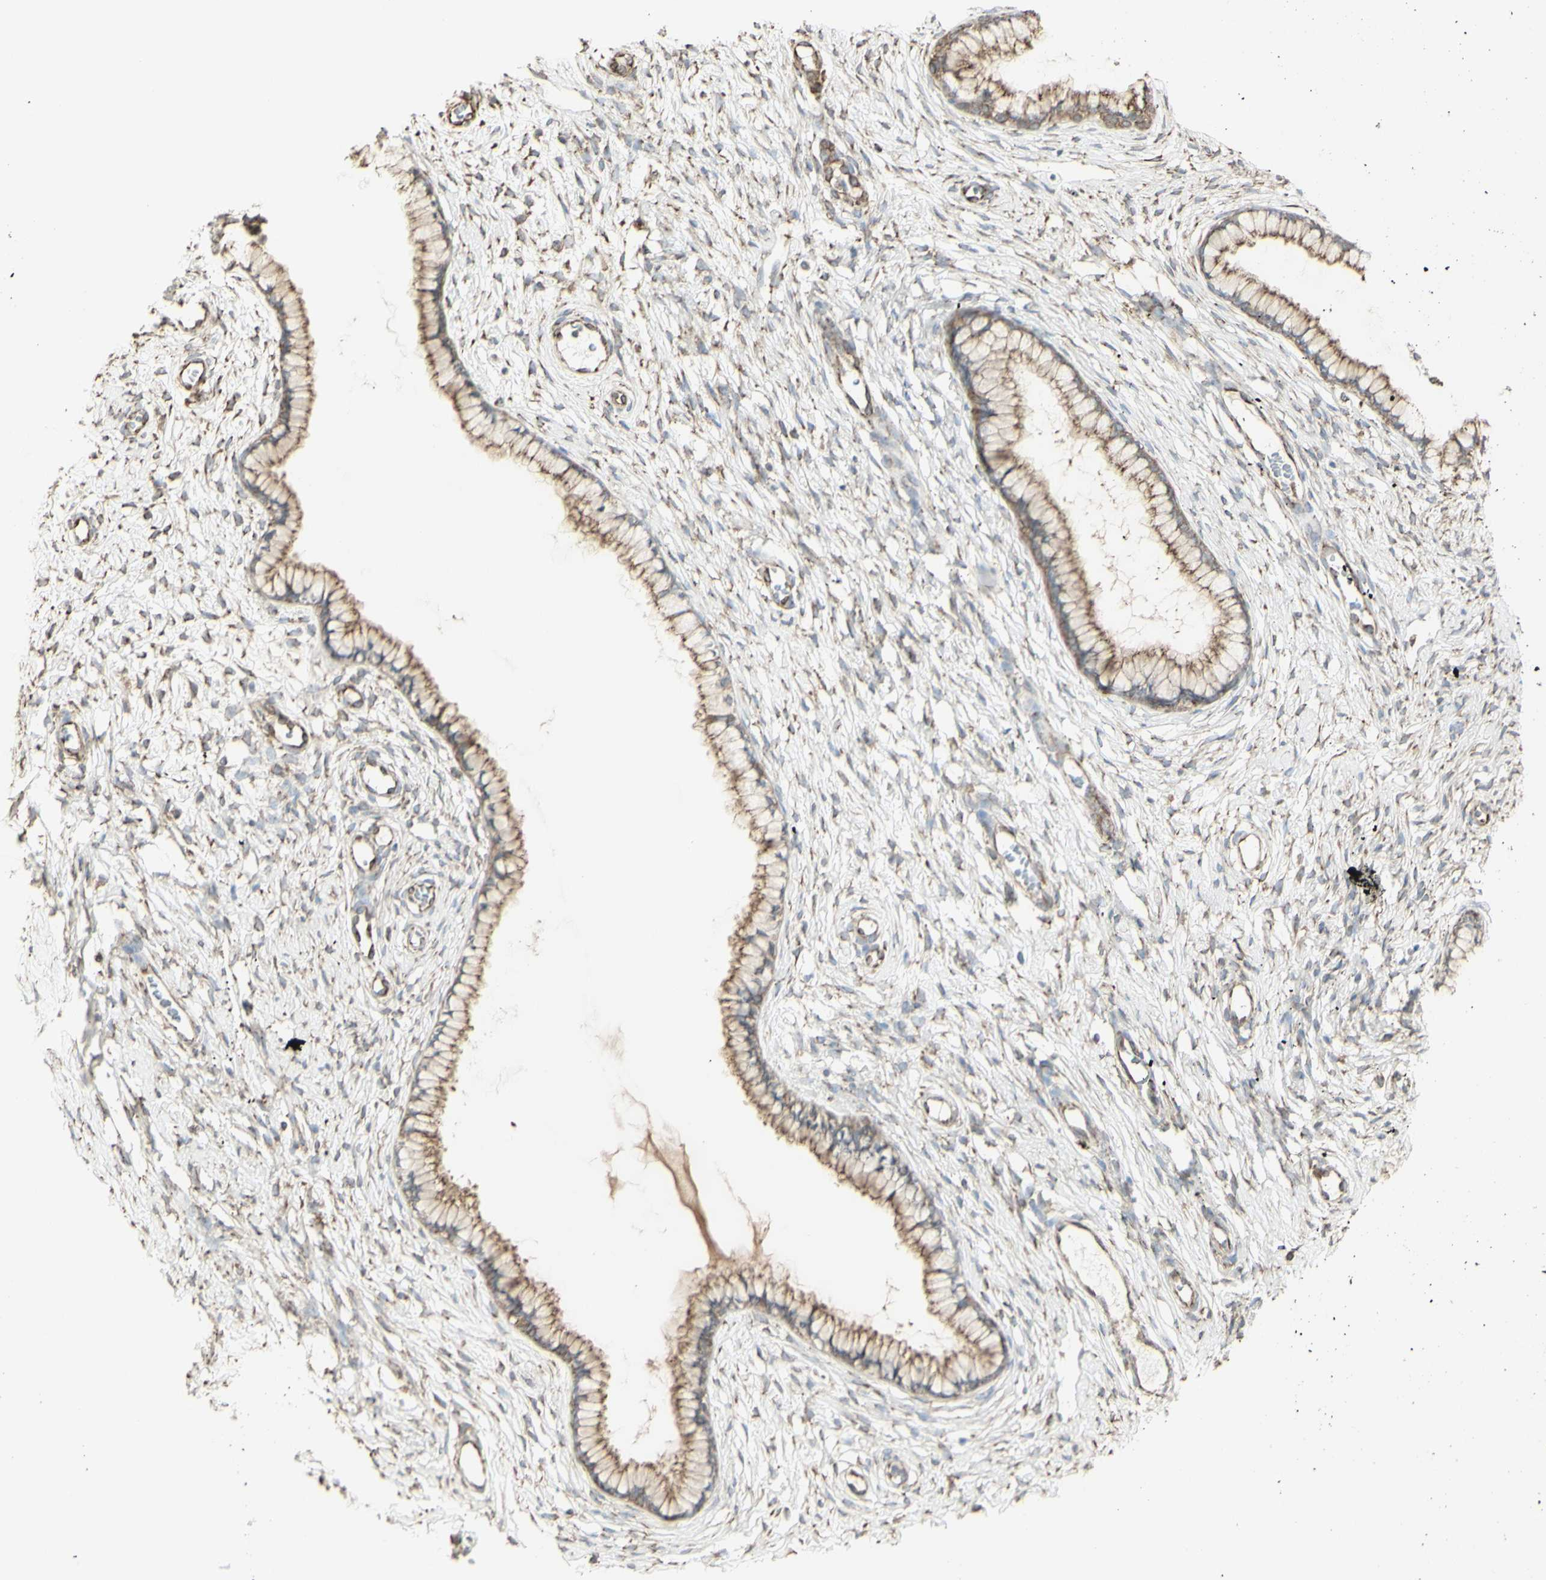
{"staining": {"intensity": "weak", "quantity": ">75%", "location": "cytoplasmic/membranous"}, "tissue": "cervix", "cell_type": "Glandular cells", "image_type": "normal", "snomed": [{"axis": "morphology", "description": "Normal tissue, NOS"}, {"axis": "topography", "description": "Cervix"}], "caption": "Cervix stained with DAB (3,3'-diaminobenzidine) immunohistochemistry (IHC) displays low levels of weak cytoplasmic/membranous staining in about >75% of glandular cells.", "gene": "EEF1B2", "patient": {"sex": "female", "age": 65}}